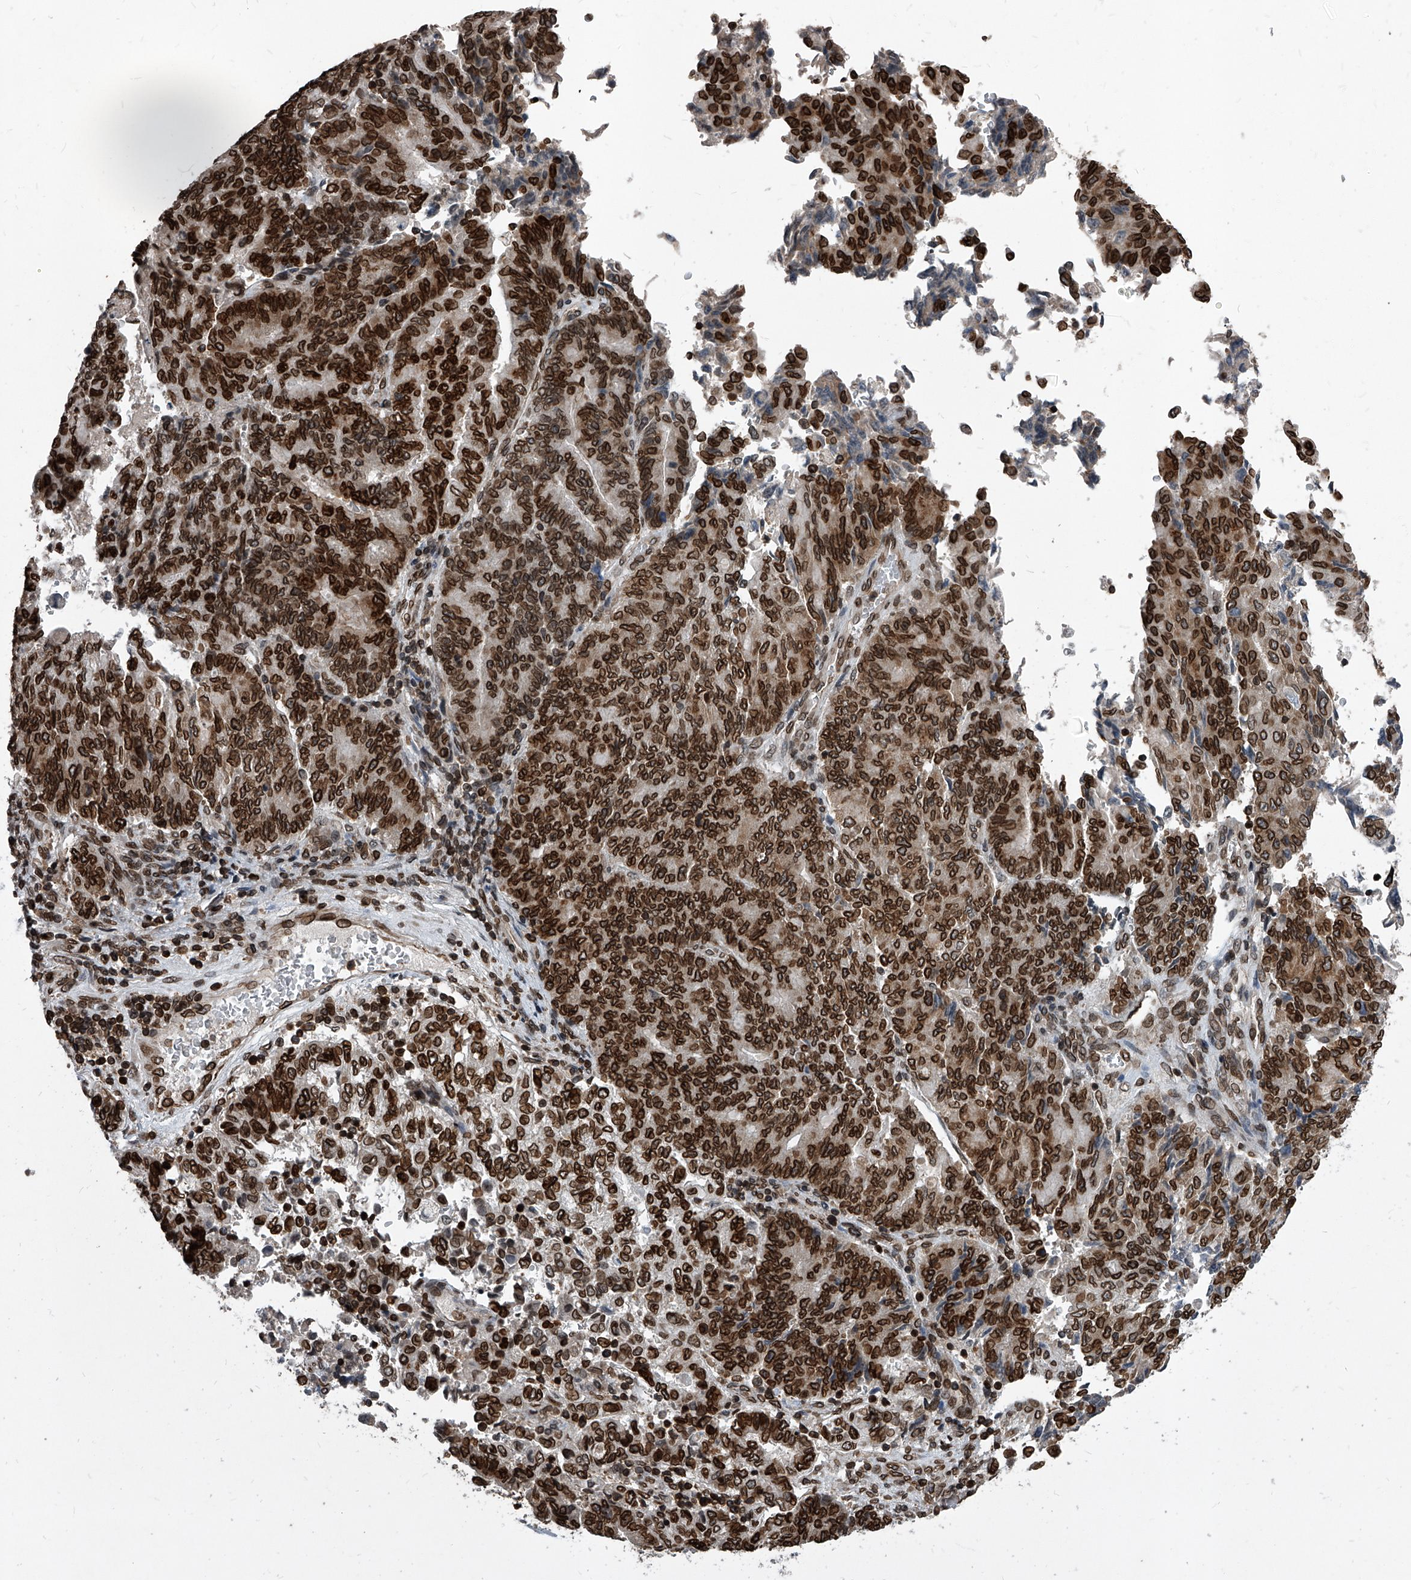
{"staining": {"intensity": "strong", "quantity": ">75%", "location": "cytoplasmic/membranous,nuclear"}, "tissue": "endometrial cancer", "cell_type": "Tumor cells", "image_type": "cancer", "snomed": [{"axis": "morphology", "description": "Adenocarcinoma, NOS"}, {"axis": "topography", "description": "Endometrium"}], "caption": "Endometrial cancer stained with IHC exhibits strong cytoplasmic/membranous and nuclear staining in about >75% of tumor cells.", "gene": "PHF20", "patient": {"sex": "female", "age": 80}}